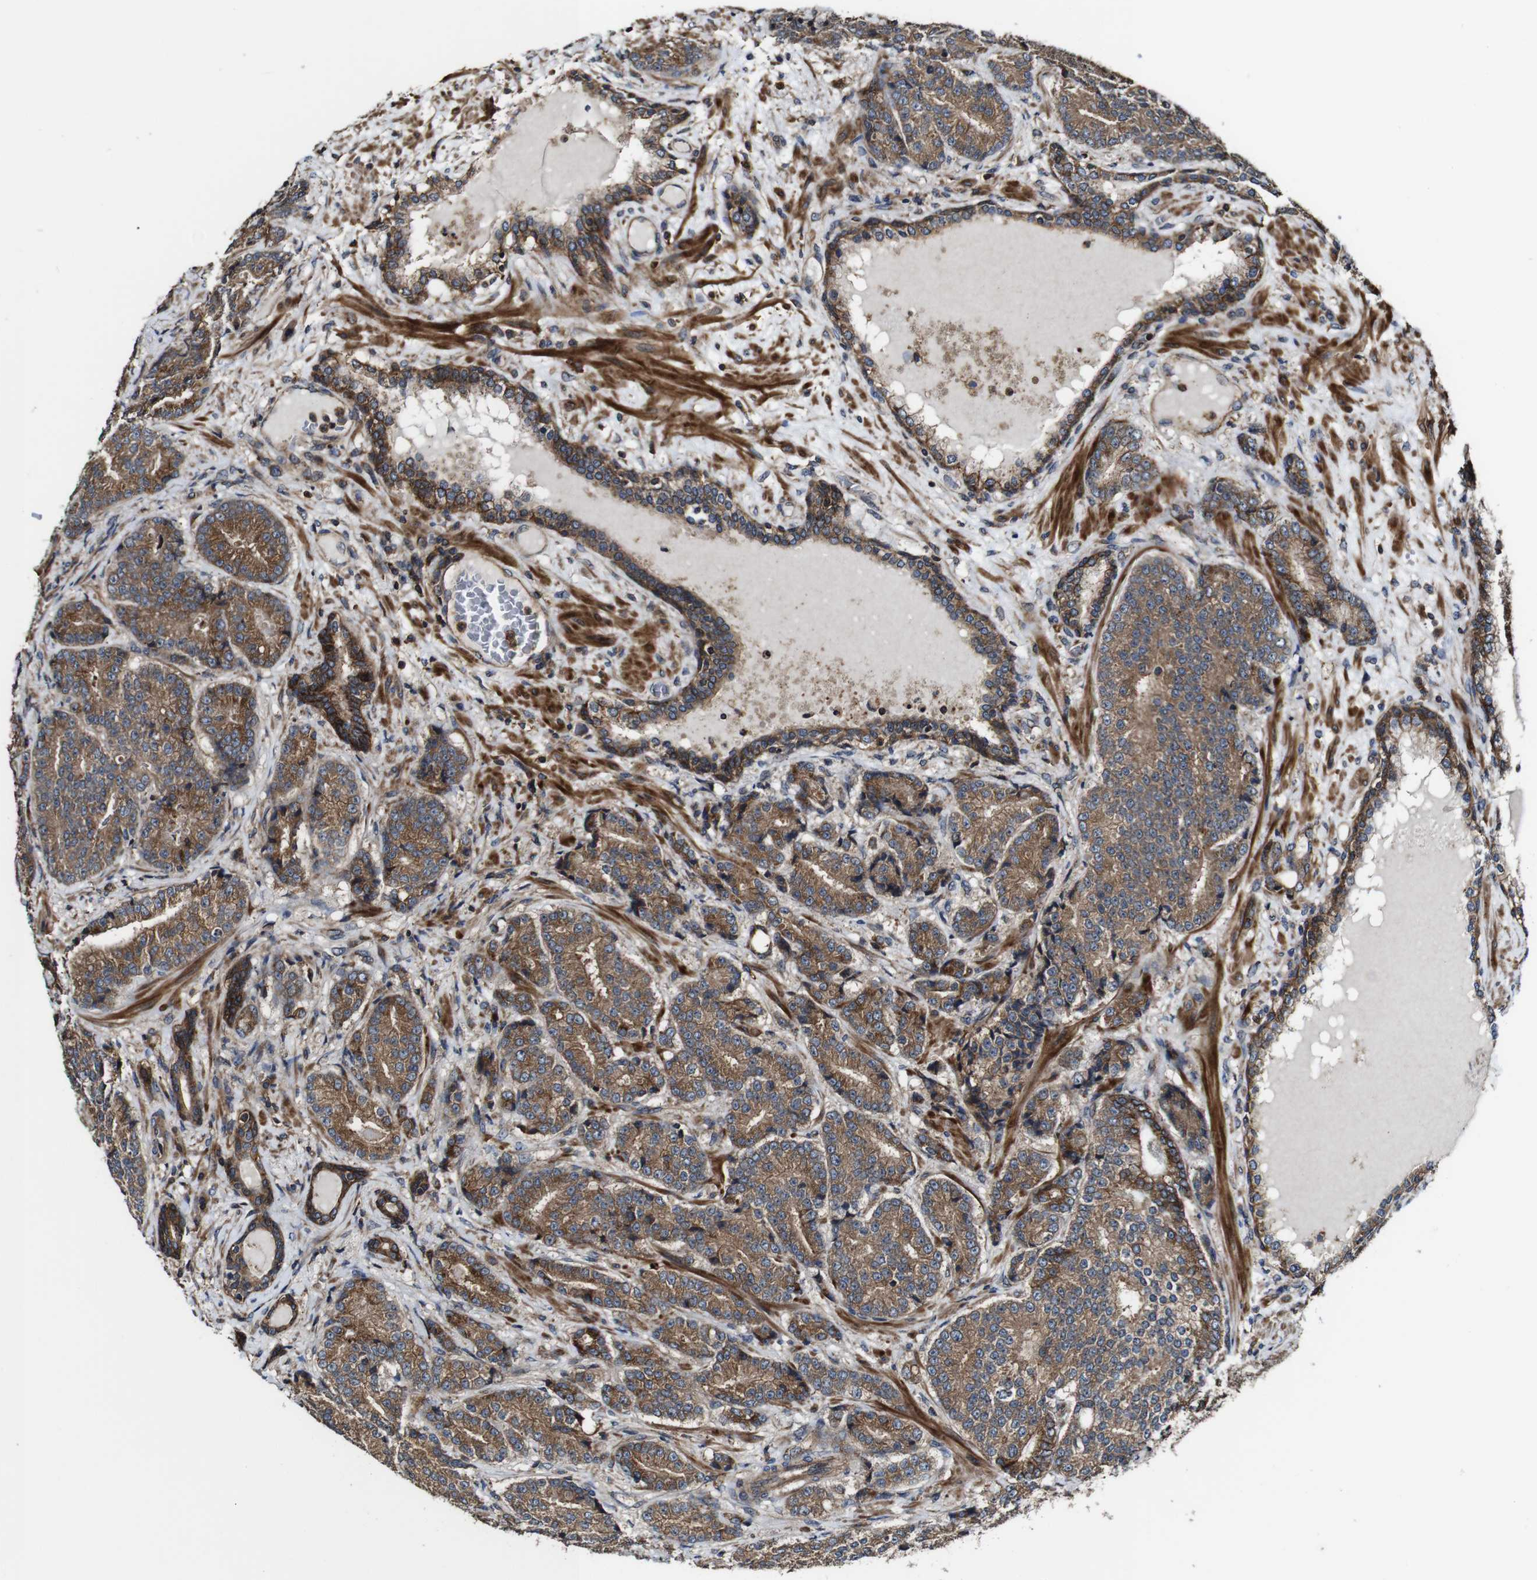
{"staining": {"intensity": "moderate", "quantity": ">75%", "location": "cytoplasmic/membranous"}, "tissue": "prostate cancer", "cell_type": "Tumor cells", "image_type": "cancer", "snomed": [{"axis": "morphology", "description": "Adenocarcinoma, High grade"}, {"axis": "topography", "description": "Prostate"}], "caption": "High-power microscopy captured an immunohistochemistry histopathology image of prostate adenocarcinoma (high-grade), revealing moderate cytoplasmic/membranous expression in approximately >75% of tumor cells. The protein is stained brown, and the nuclei are stained in blue (DAB (3,3'-diaminobenzidine) IHC with brightfield microscopy, high magnification).", "gene": "TNIK", "patient": {"sex": "male", "age": 61}}